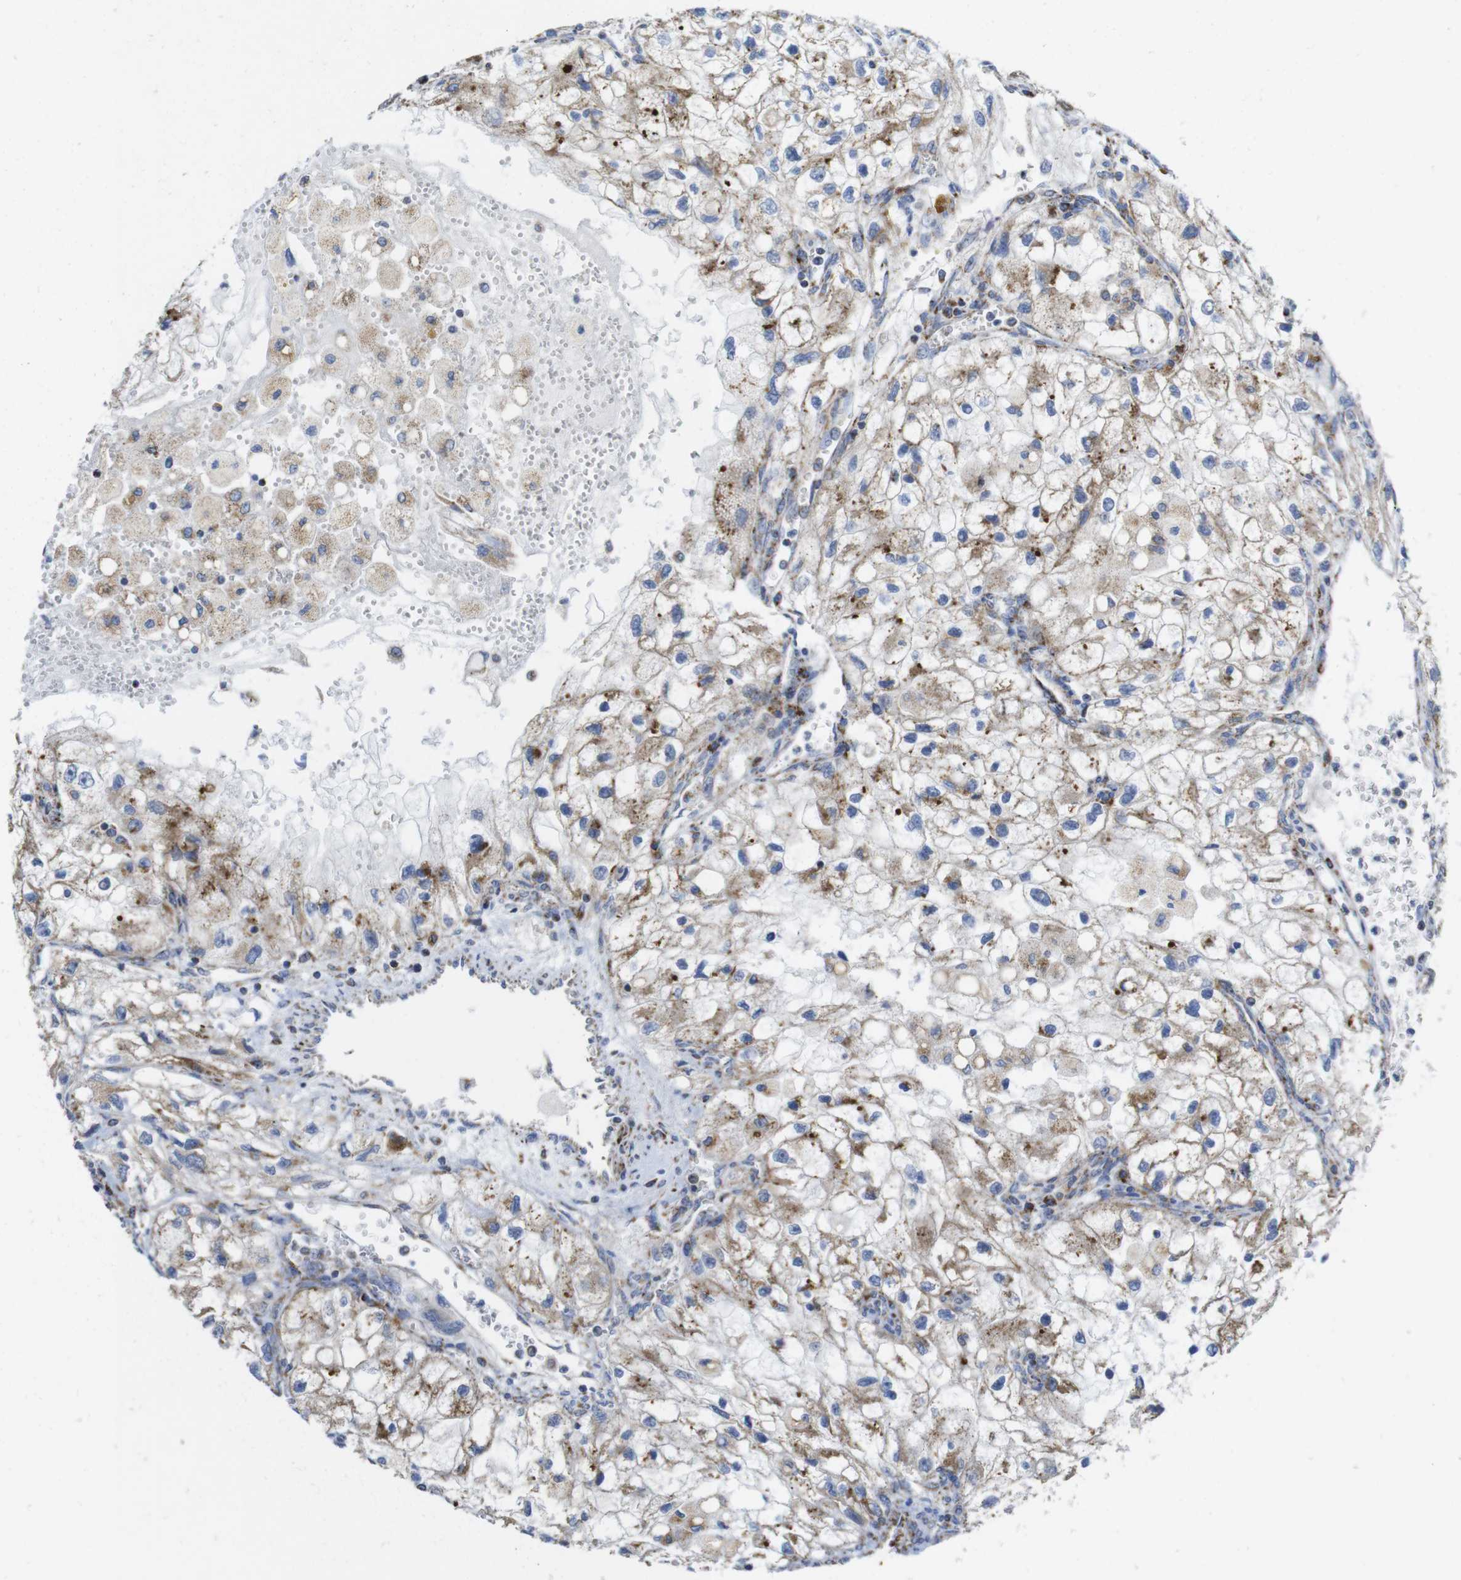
{"staining": {"intensity": "weak", "quantity": "25%-75%", "location": "cytoplasmic/membranous"}, "tissue": "renal cancer", "cell_type": "Tumor cells", "image_type": "cancer", "snomed": [{"axis": "morphology", "description": "Adenocarcinoma, NOS"}, {"axis": "topography", "description": "Kidney"}], "caption": "This histopathology image exhibits renal cancer (adenocarcinoma) stained with immunohistochemistry to label a protein in brown. The cytoplasmic/membranous of tumor cells show weak positivity for the protein. Nuclei are counter-stained blue.", "gene": "TMEM192", "patient": {"sex": "female", "age": 70}}